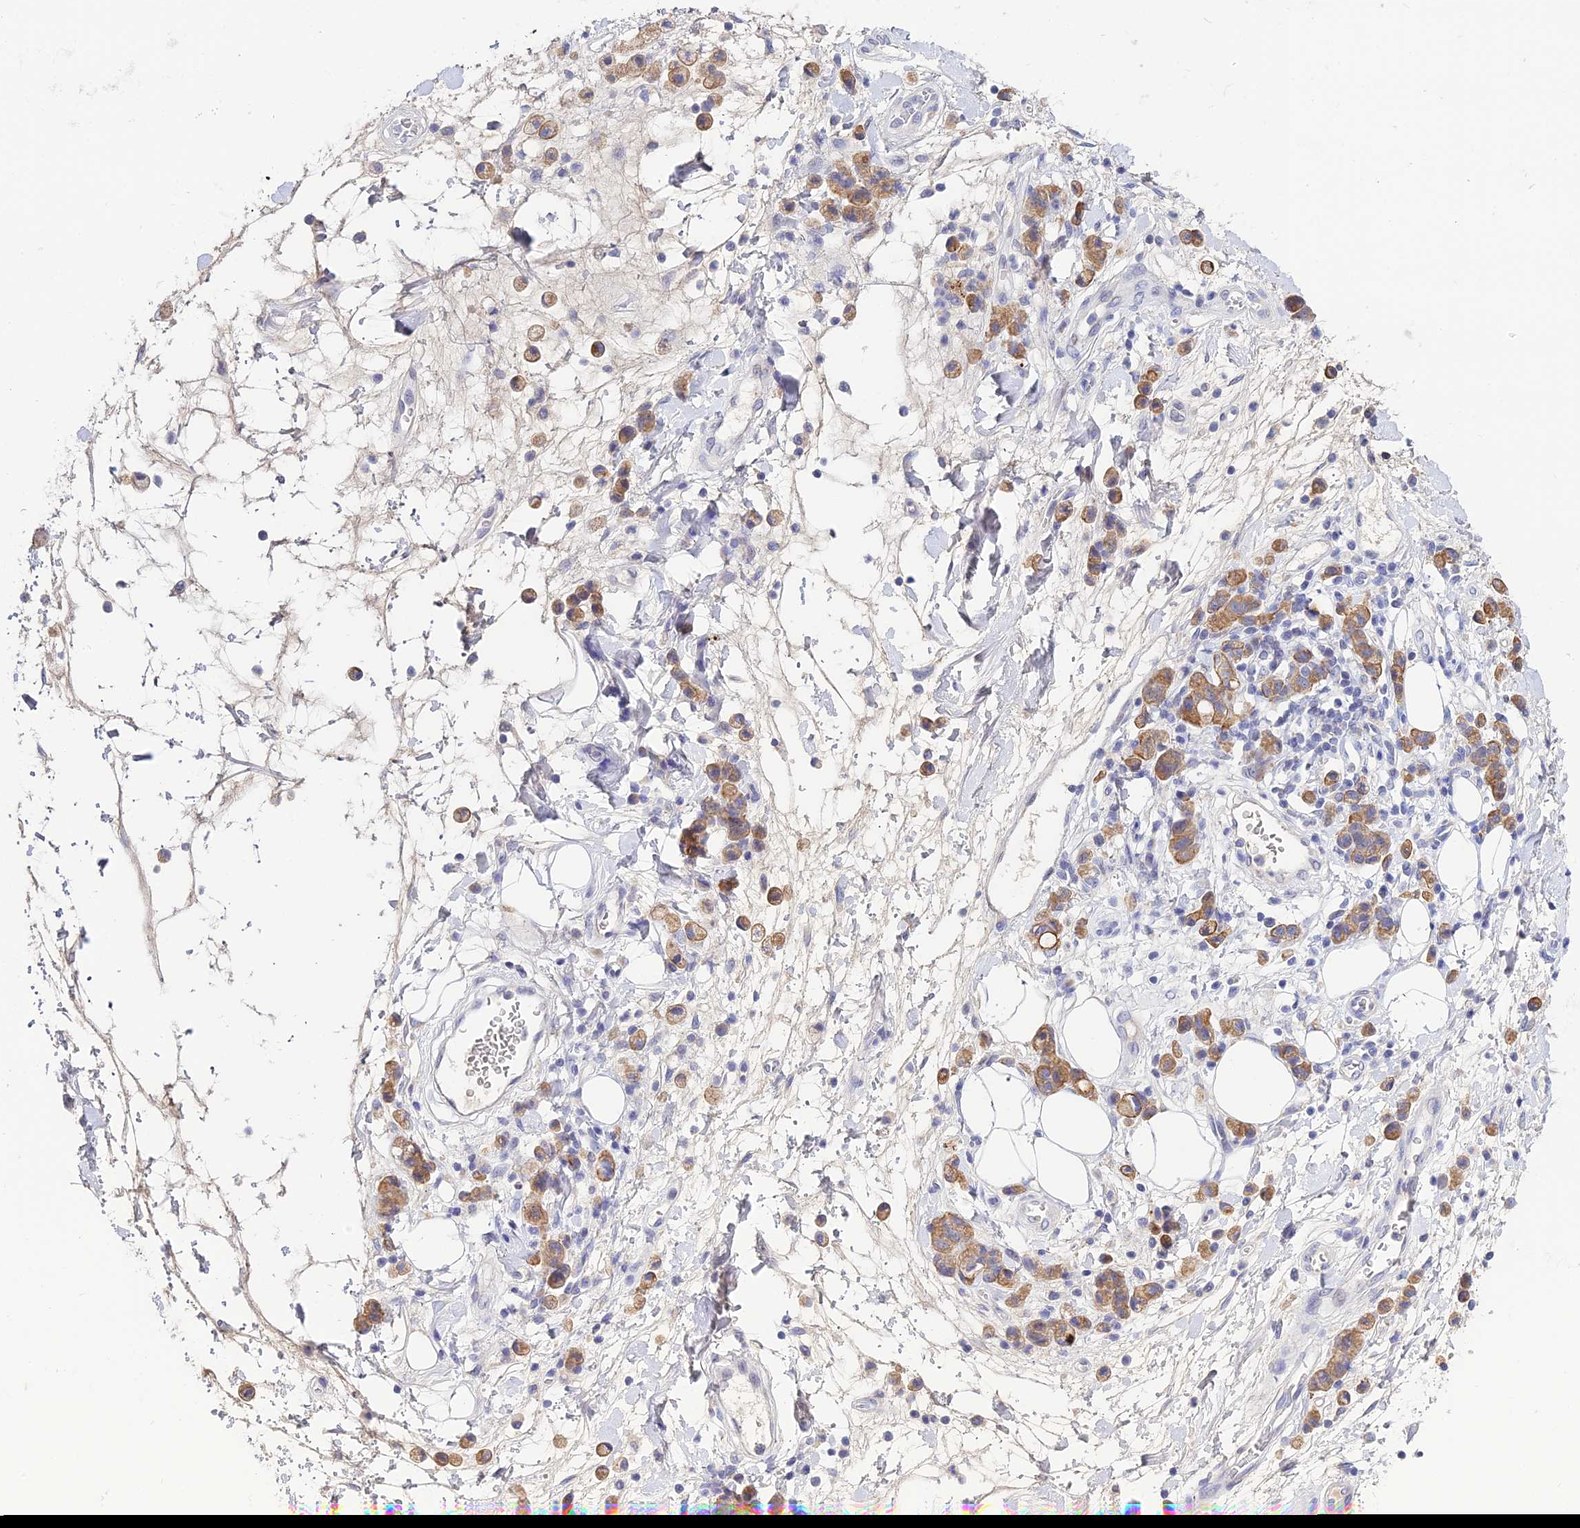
{"staining": {"intensity": "moderate", "quantity": ">75%", "location": "cytoplasmic/membranous"}, "tissue": "stomach cancer", "cell_type": "Tumor cells", "image_type": "cancer", "snomed": [{"axis": "morphology", "description": "Adenocarcinoma, NOS"}, {"axis": "topography", "description": "Stomach"}], "caption": "Stomach adenocarcinoma stained with immunohistochemistry reveals moderate cytoplasmic/membranous positivity in about >75% of tumor cells.", "gene": "ZXDA", "patient": {"sex": "male", "age": 77}}